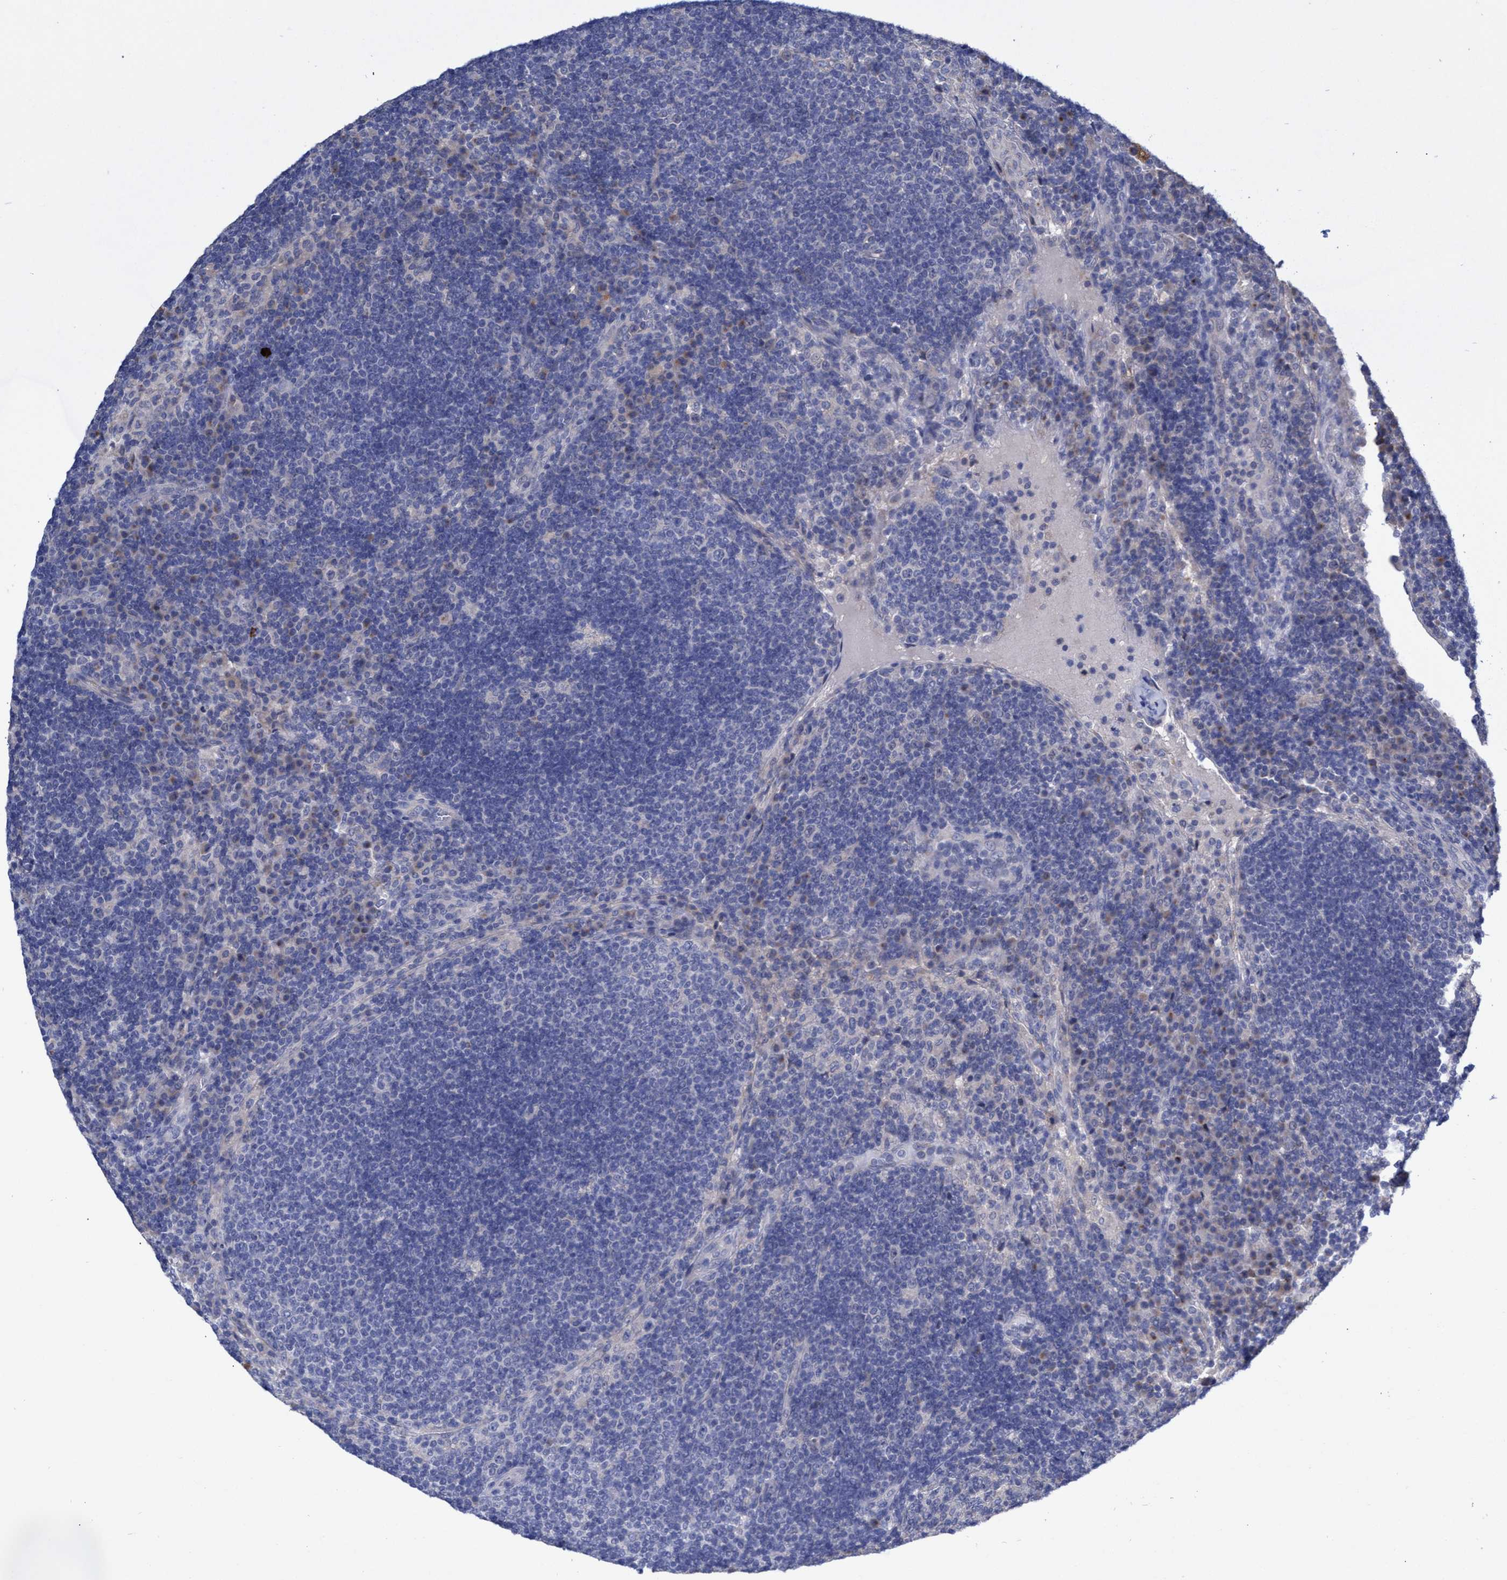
{"staining": {"intensity": "negative", "quantity": "none", "location": "none"}, "tissue": "lymph node", "cell_type": "Germinal center cells", "image_type": "normal", "snomed": [{"axis": "morphology", "description": "Normal tissue, NOS"}, {"axis": "topography", "description": "Lymph node"}], "caption": "Lymph node stained for a protein using immunohistochemistry (IHC) shows no positivity germinal center cells.", "gene": "SVEP1", "patient": {"sex": "female", "age": 53}}